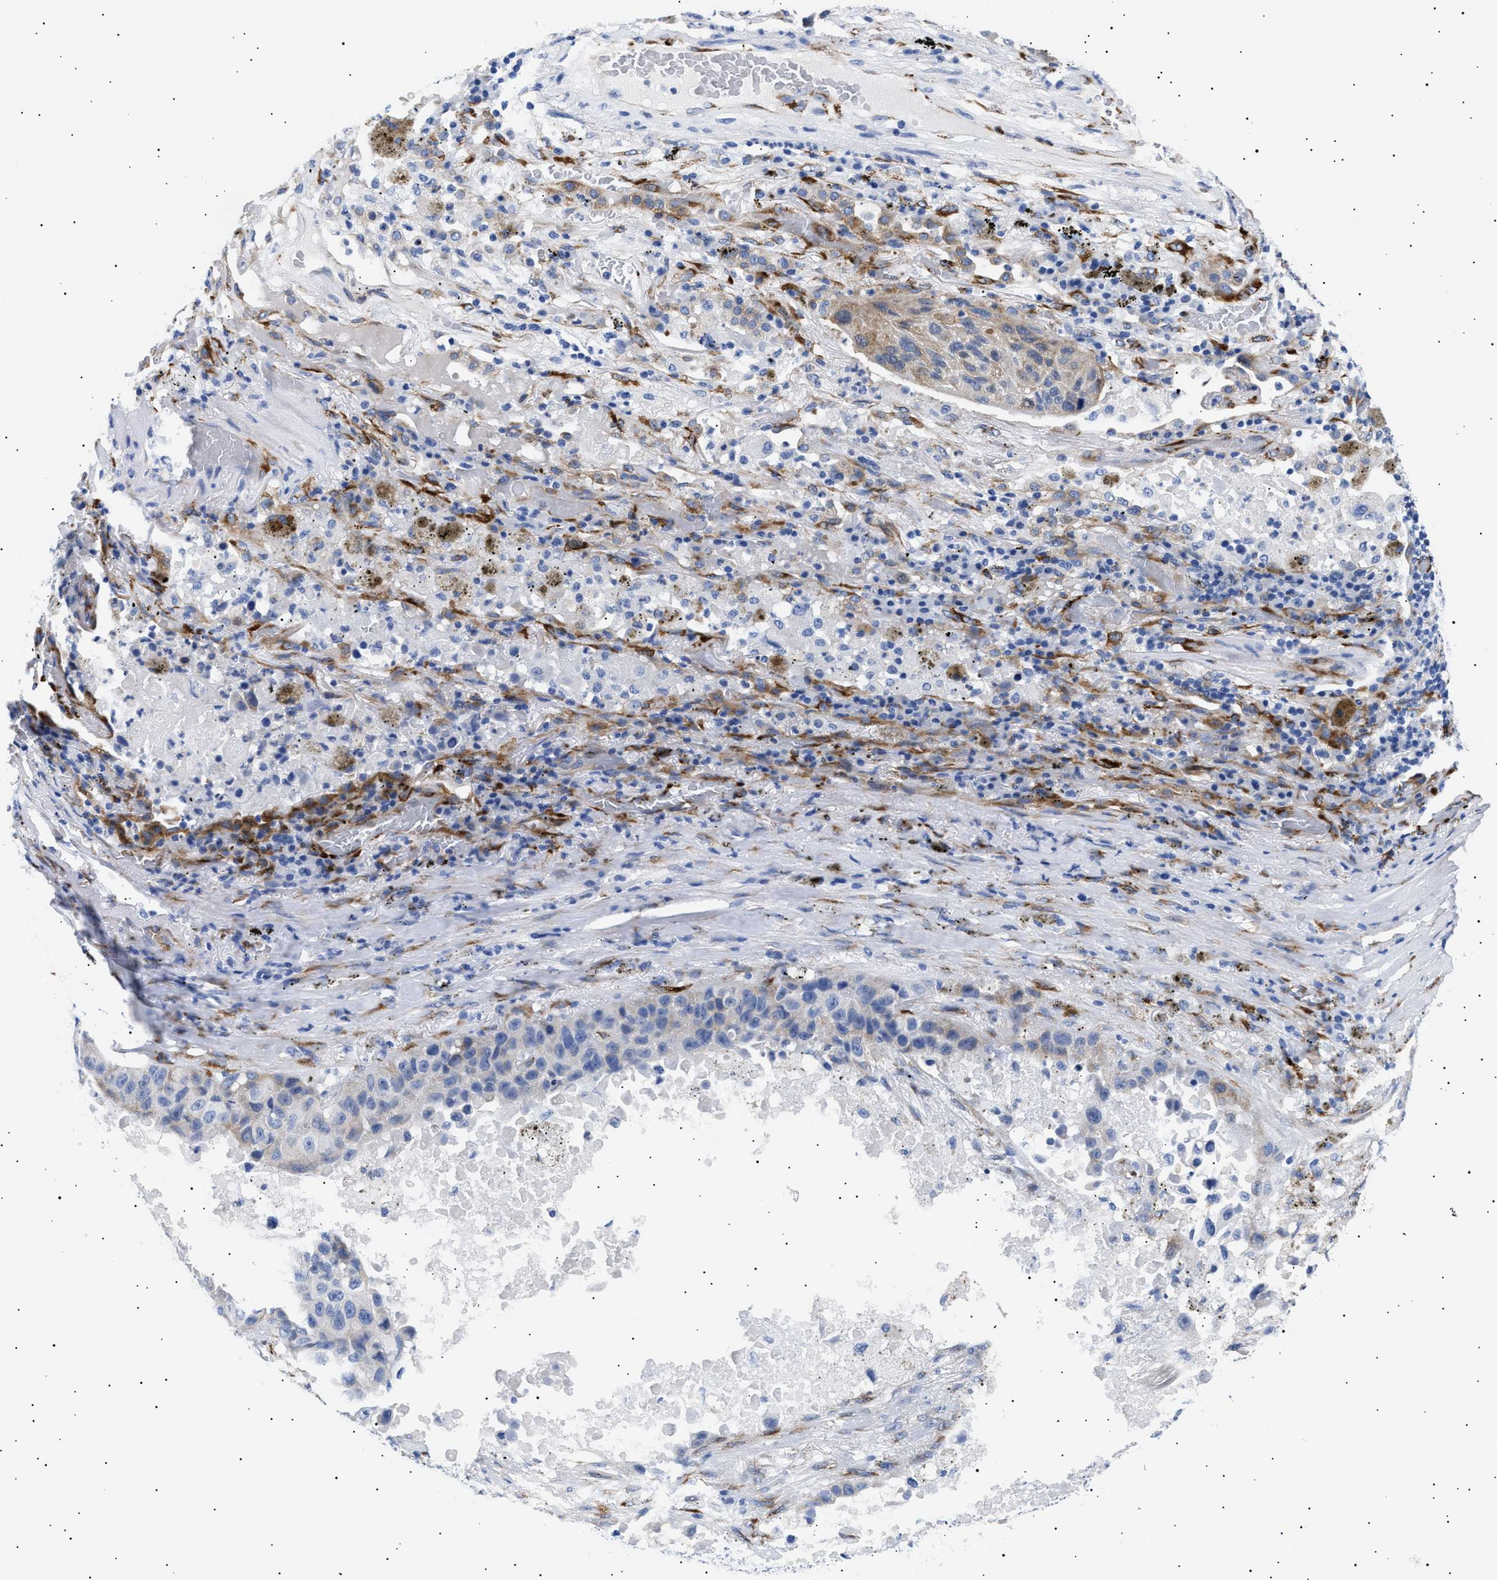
{"staining": {"intensity": "weak", "quantity": "<25%", "location": "cytoplasmic/membranous"}, "tissue": "lung cancer", "cell_type": "Tumor cells", "image_type": "cancer", "snomed": [{"axis": "morphology", "description": "Squamous cell carcinoma, NOS"}, {"axis": "topography", "description": "Lung"}], "caption": "Immunohistochemistry (IHC) of human lung cancer (squamous cell carcinoma) demonstrates no positivity in tumor cells.", "gene": "HEMGN", "patient": {"sex": "male", "age": 57}}